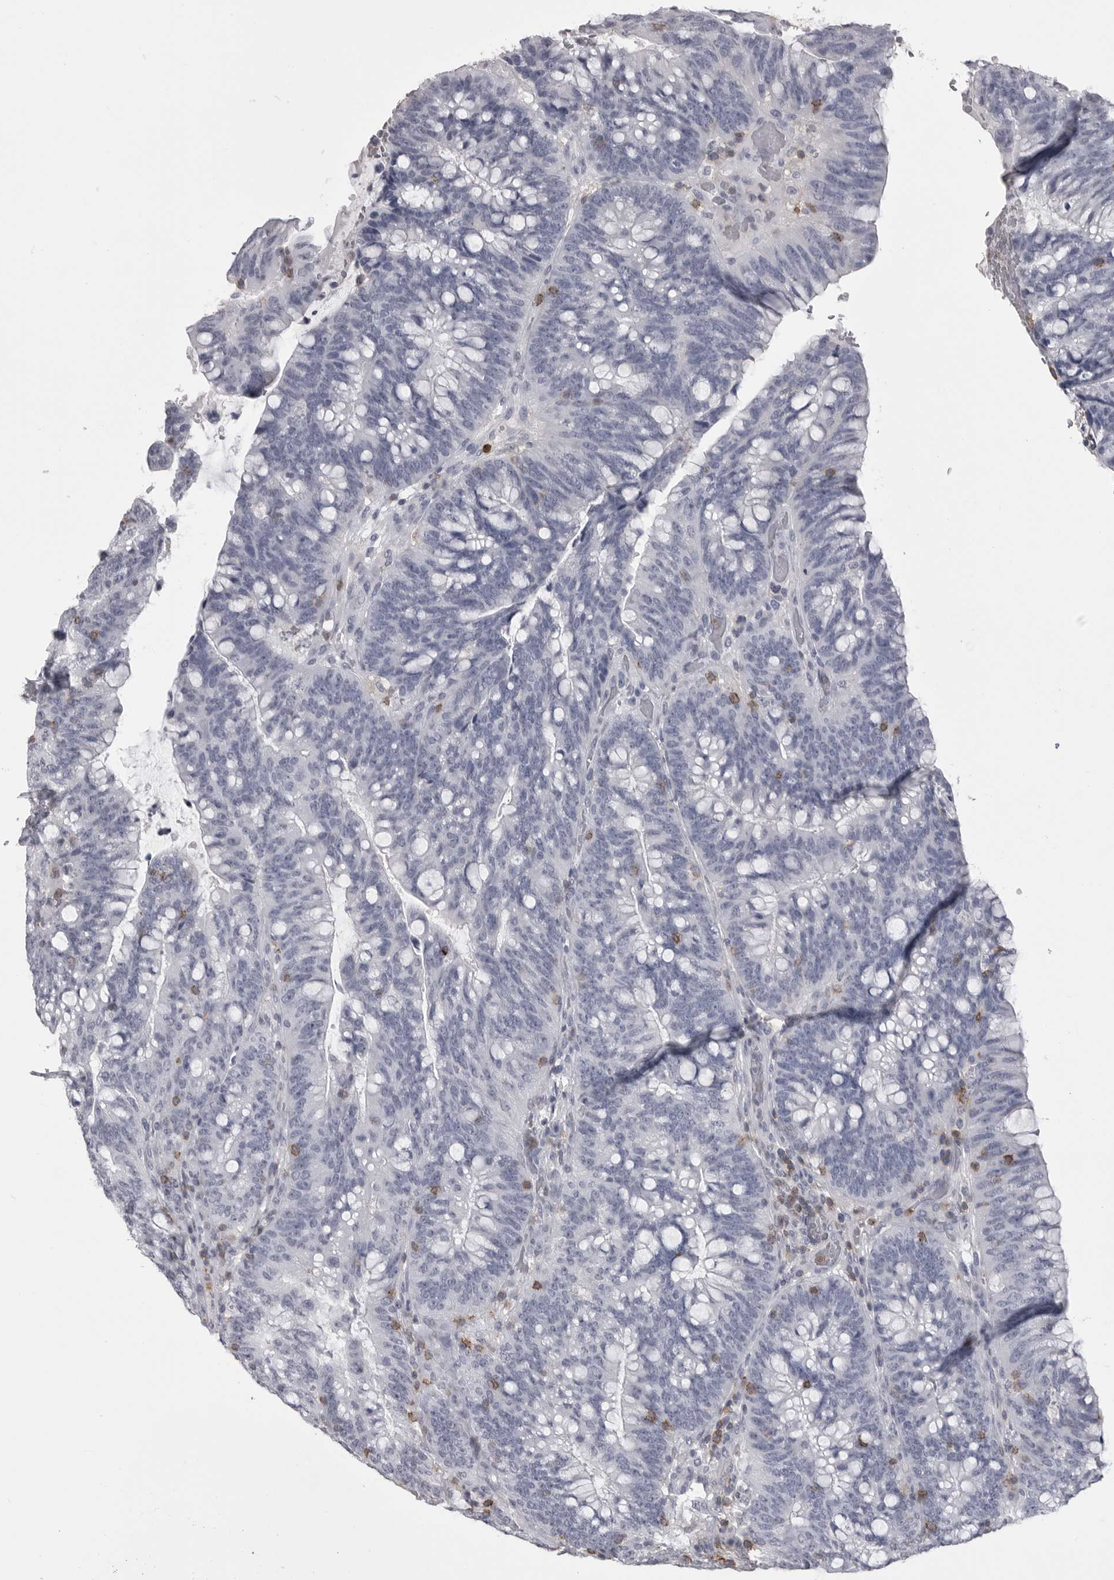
{"staining": {"intensity": "negative", "quantity": "none", "location": "none"}, "tissue": "colorectal cancer", "cell_type": "Tumor cells", "image_type": "cancer", "snomed": [{"axis": "morphology", "description": "Adenocarcinoma, NOS"}, {"axis": "topography", "description": "Colon"}], "caption": "Immunohistochemistry (IHC) of colorectal adenocarcinoma shows no staining in tumor cells. (DAB immunohistochemistry with hematoxylin counter stain).", "gene": "ITGAL", "patient": {"sex": "female", "age": 66}}